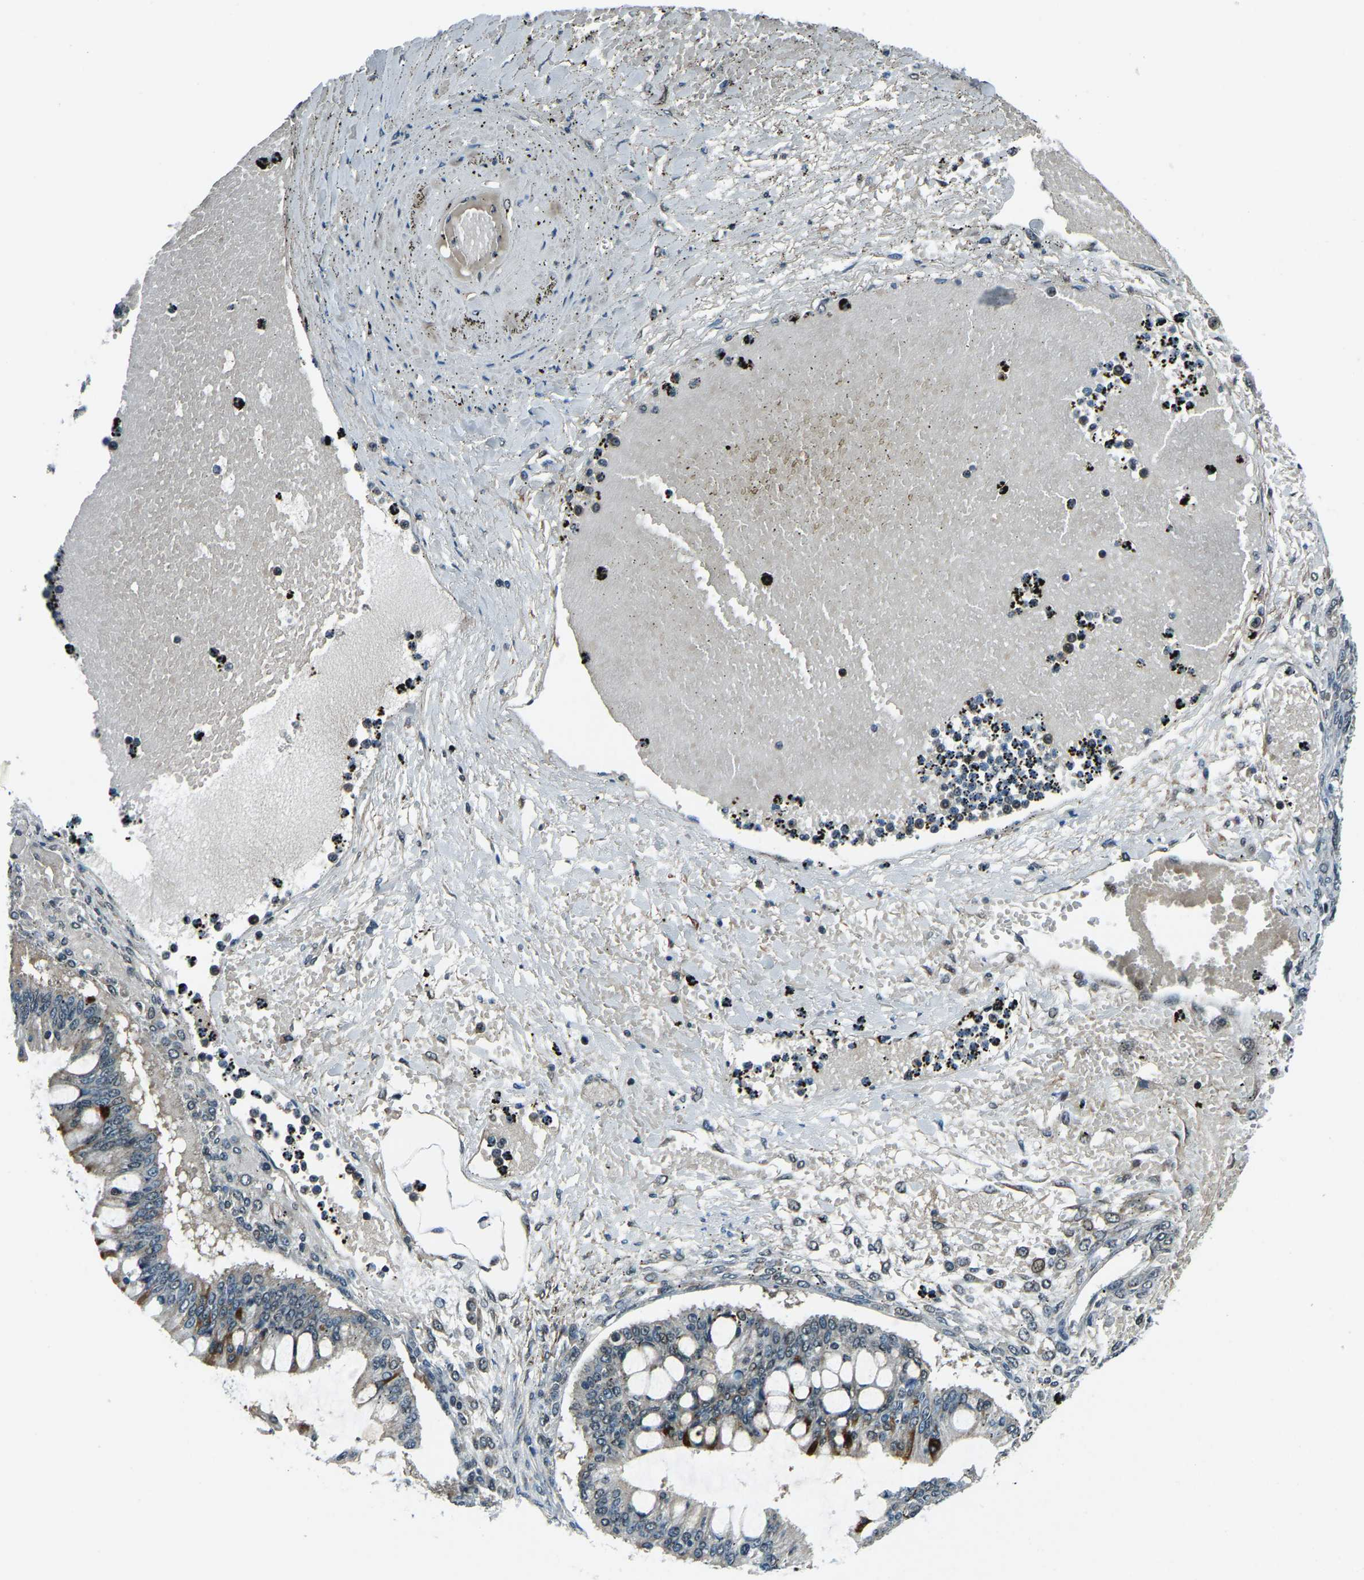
{"staining": {"intensity": "strong", "quantity": "<25%", "location": "cytoplasmic/membranous"}, "tissue": "ovarian cancer", "cell_type": "Tumor cells", "image_type": "cancer", "snomed": [{"axis": "morphology", "description": "Cystadenocarcinoma, mucinous, NOS"}, {"axis": "topography", "description": "Ovary"}], "caption": "Immunohistochemistry (IHC) histopathology image of ovarian cancer stained for a protein (brown), which shows medium levels of strong cytoplasmic/membranous expression in about <25% of tumor cells.", "gene": "PRCC", "patient": {"sex": "female", "age": 73}}